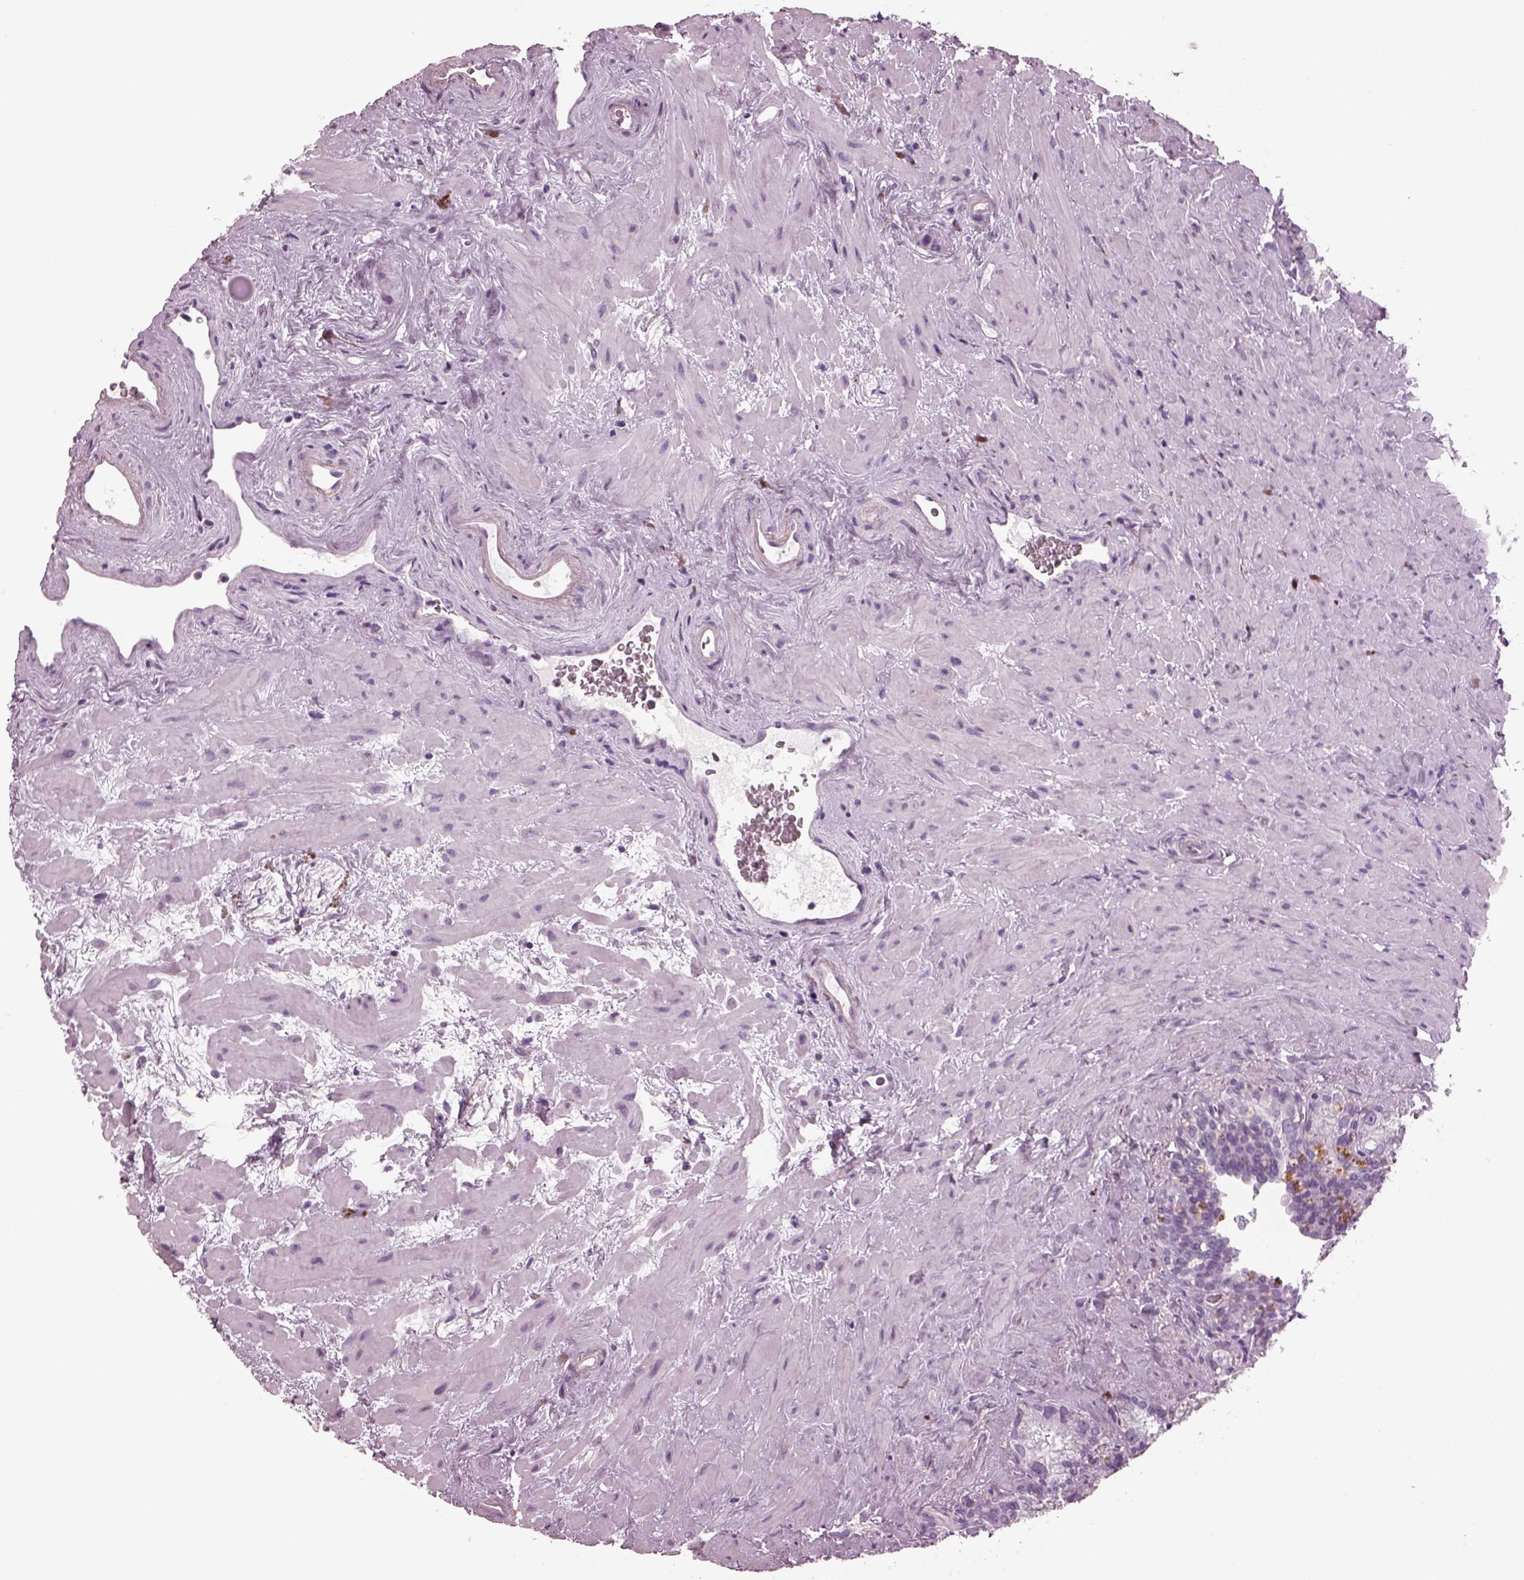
{"staining": {"intensity": "negative", "quantity": "none", "location": "none"}, "tissue": "seminal vesicle", "cell_type": "Glandular cells", "image_type": "normal", "snomed": [{"axis": "morphology", "description": "Normal tissue, NOS"}, {"axis": "topography", "description": "Seminal veicle"}], "caption": "Glandular cells show no significant expression in benign seminal vesicle. Nuclei are stained in blue.", "gene": "PDC", "patient": {"sex": "male", "age": 71}}